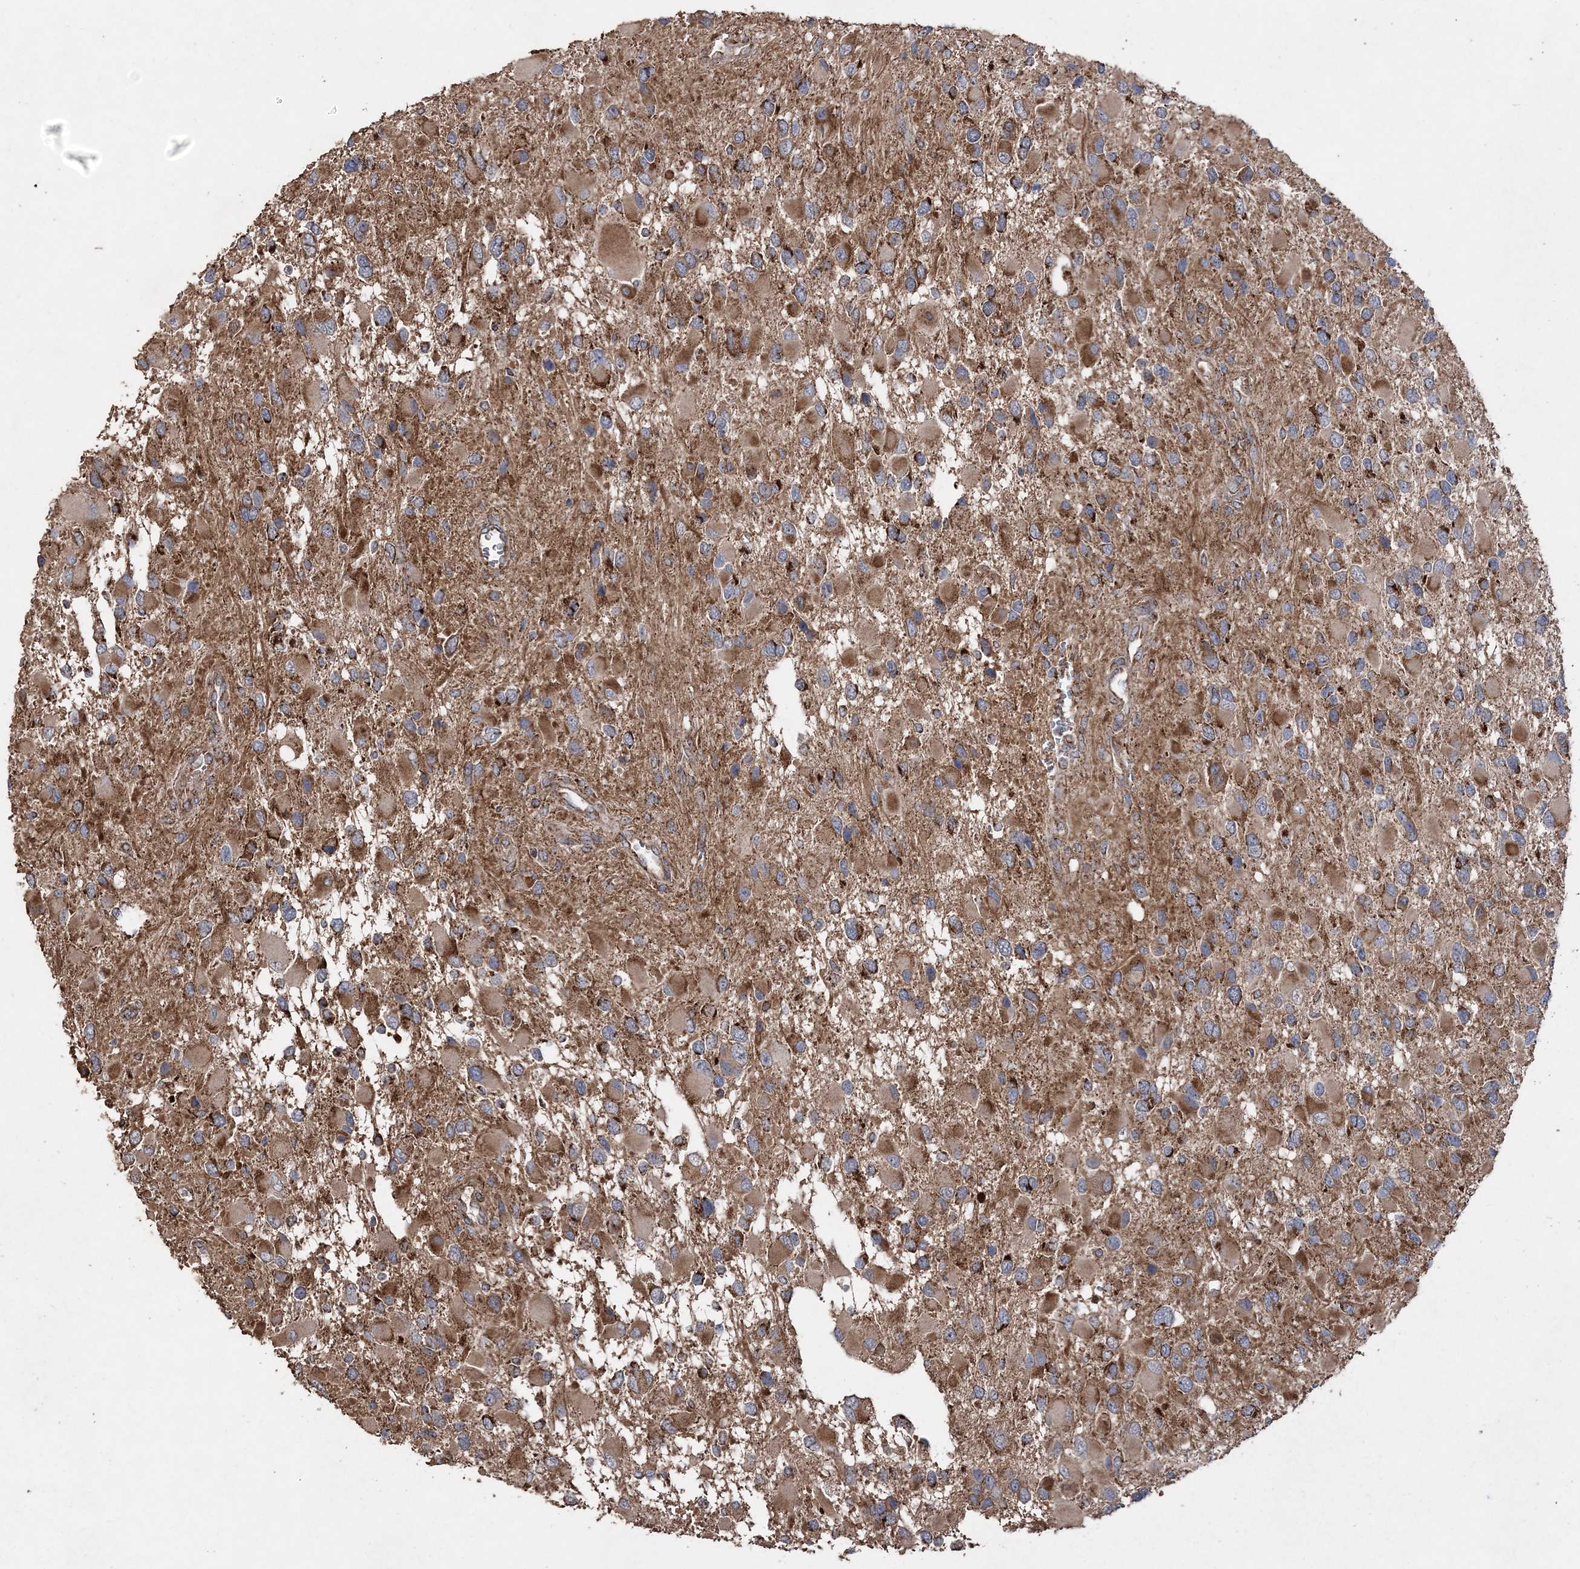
{"staining": {"intensity": "moderate", "quantity": ">75%", "location": "cytoplasmic/membranous"}, "tissue": "glioma", "cell_type": "Tumor cells", "image_type": "cancer", "snomed": [{"axis": "morphology", "description": "Glioma, malignant, High grade"}, {"axis": "topography", "description": "Brain"}], "caption": "Immunohistochemistry (DAB (3,3'-diaminobenzidine)) staining of glioma exhibits moderate cytoplasmic/membranous protein positivity in approximately >75% of tumor cells. (DAB IHC, brown staining for protein, blue staining for nuclei).", "gene": "POC5", "patient": {"sex": "male", "age": 53}}